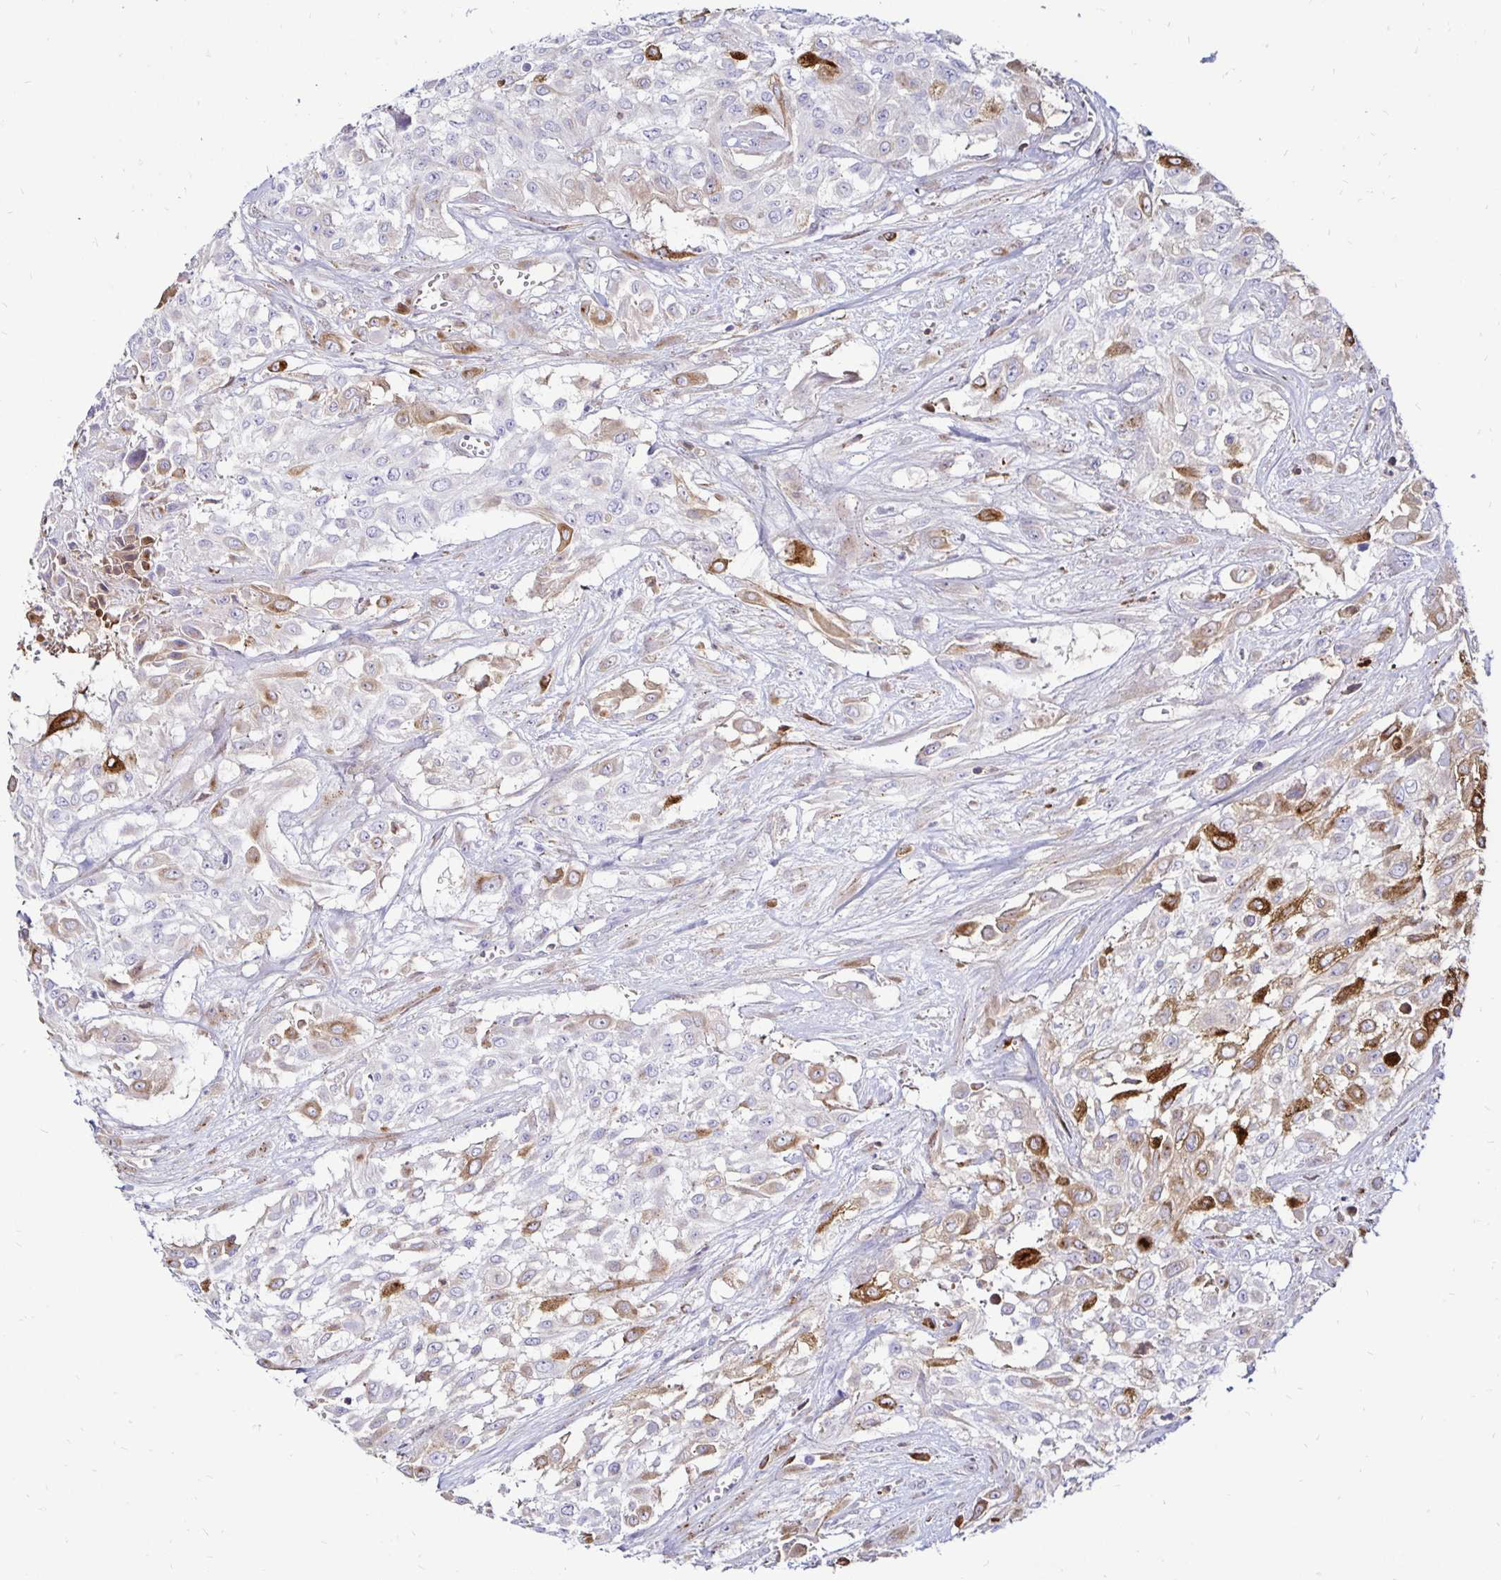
{"staining": {"intensity": "moderate", "quantity": "<25%", "location": "cytoplasmic/membranous"}, "tissue": "urothelial cancer", "cell_type": "Tumor cells", "image_type": "cancer", "snomed": [{"axis": "morphology", "description": "Urothelial carcinoma, High grade"}, {"axis": "topography", "description": "Urinary bladder"}], "caption": "The micrograph exhibits immunohistochemical staining of high-grade urothelial carcinoma. There is moderate cytoplasmic/membranous staining is seen in approximately <25% of tumor cells.", "gene": "TIMP1", "patient": {"sex": "male", "age": 57}}